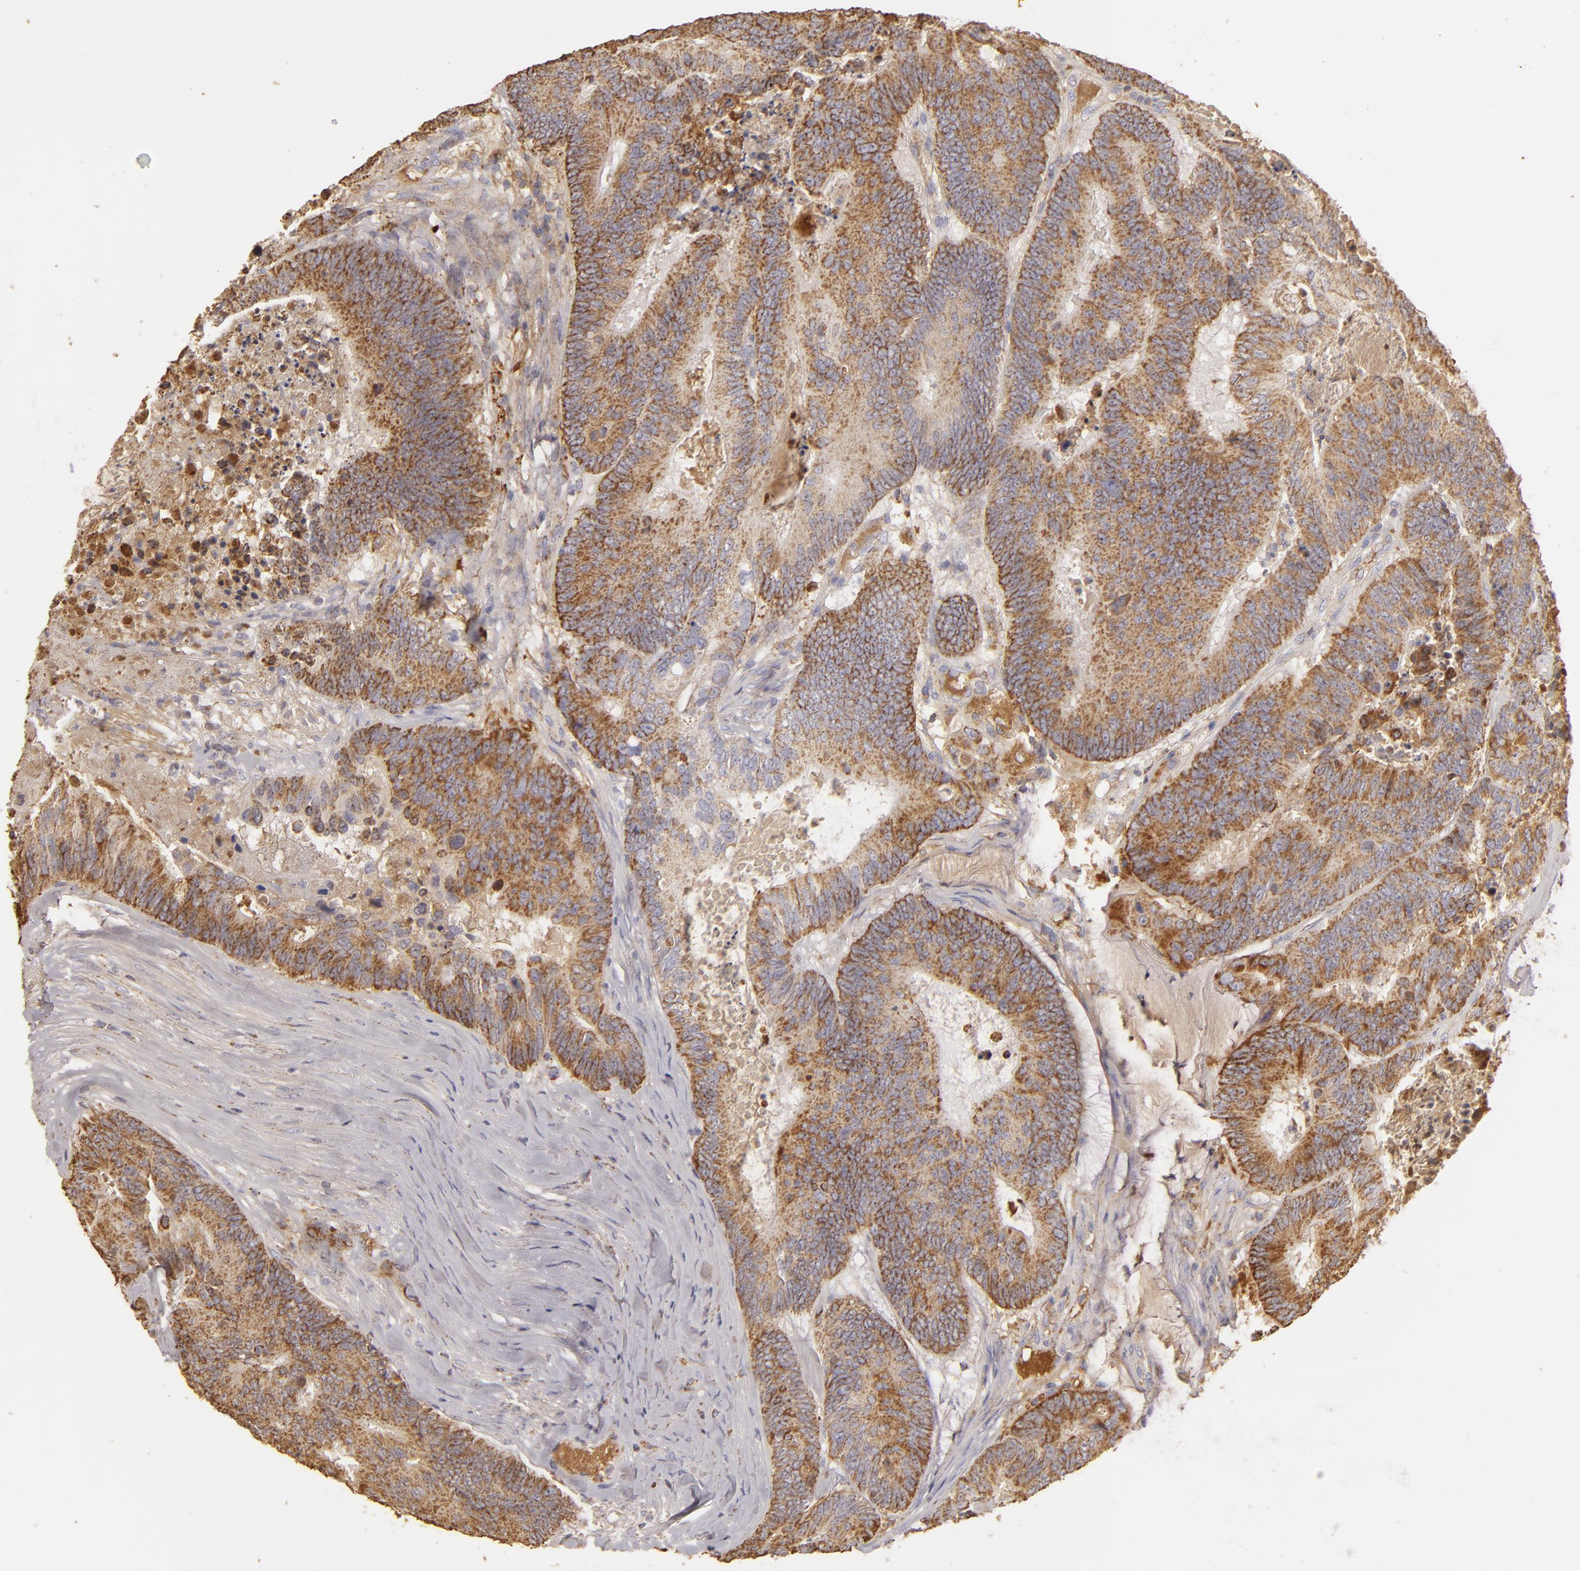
{"staining": {"intensity": "moderate", "quantity": ">75%", "location": "cytoplasmic/membranous"}, "tissue": "colorectal cancer", "cell_type": "Tumor cells", "image_type": "cancer", "snomed": [{"axis": "morphology", "description": "Adenocarcinoma, NOS"}, {"axis": "topography", "description": "Colon"}], "caption": "Human colorectal cancer (adenocarcinoma) stained with a brown dye shows moderate cytoplasmic/membranous positive expression in about >75% of tumor cells.", "gene": "CFB", "patient": {"sex": "male", "age": 65}}